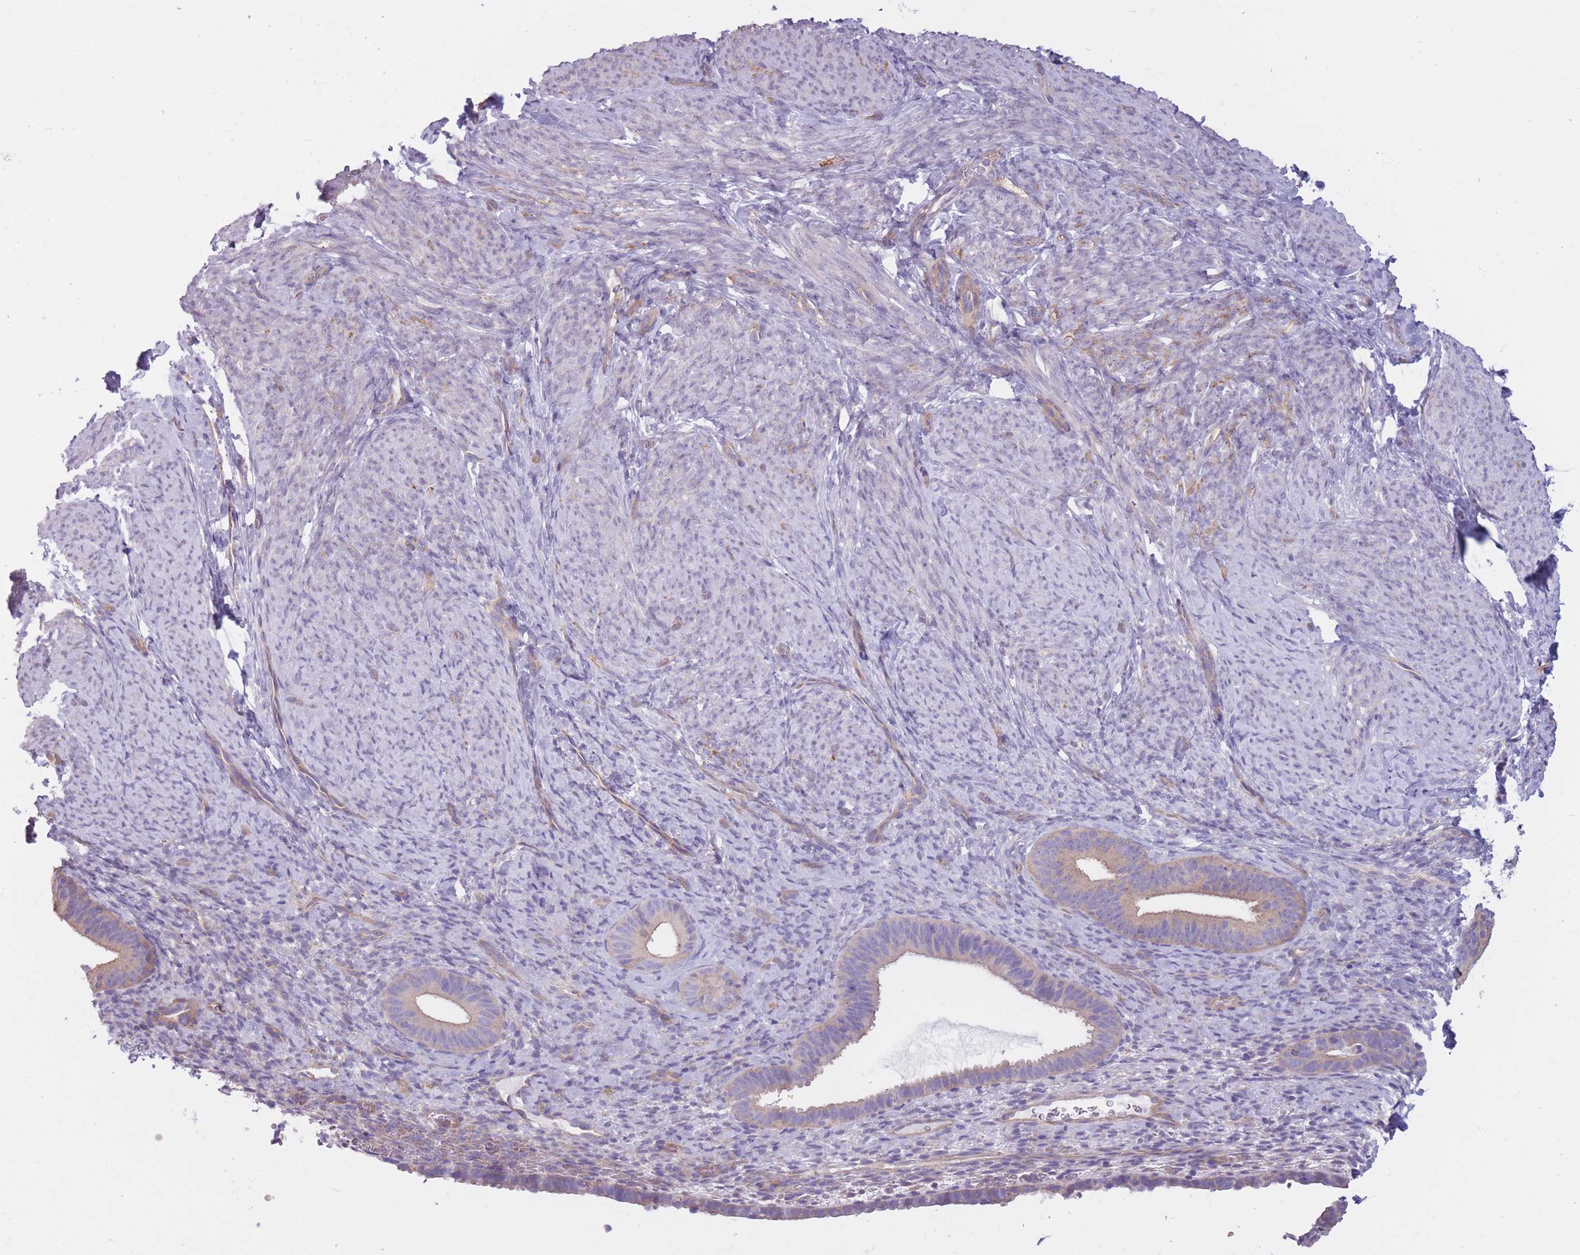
{"staining": {"intensity": "negative", "quantity": "none", "location": "none"}, "tissue": "endometrium", "cell_type": "Cells in endometrial stroma", "image_type": "normal", "snomed": [{"axis": "morphology", "description": "Normal tissue, NOS"}, {"axis": "topography", "description": "Endometrium"}], "caption": "Immunohistochemistry (IHC) of benign human endometrium demonstrates no staining in cells in endometrial stroma. (Stains: DAB immunohistochemistry with hematoxylin counter stain, Microscopy: brightfield microscopy at high magnification).", "gene": "SERPINB3", "patient": {"sex": "female", "age": 65}}